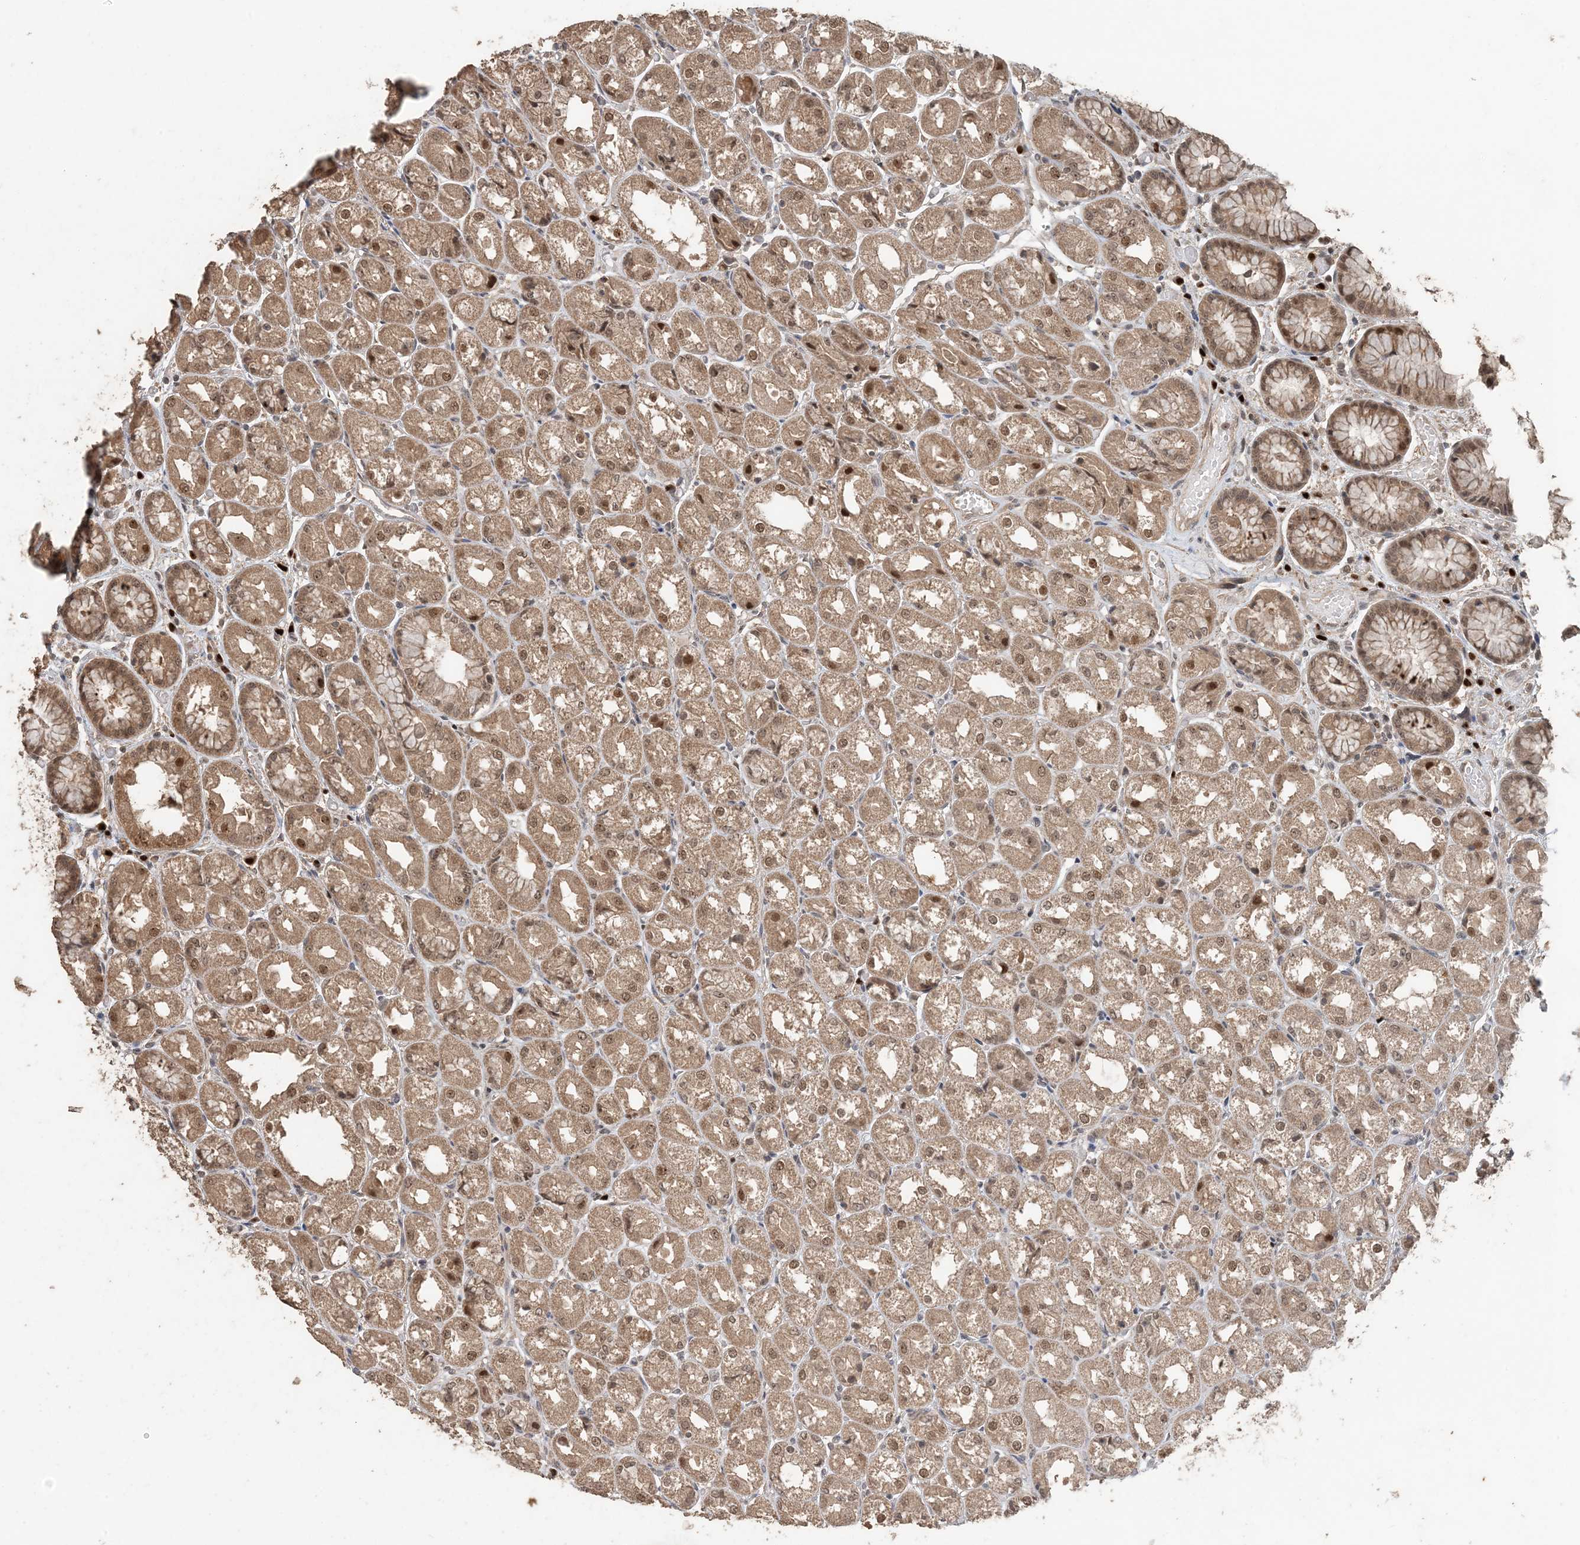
{"staining": {"intensity": "moderate", "quantity": ">75%", "location": "cytoplasmic/membranous,nuclear"}, "tissue": "stomach", "cell_type": "Glandular cells", "image_type": "normal", "snomed": [{"axis": "morphology", "description": "Normal tissue, NOS"}, {"axis": "topography", "description": "Stomach, upper"}], "caption": "Immunohistochemical staining of benign stomach displays medium levels of moderate cytoplasmic/membranous,nuclear staining in about >75% of glandular cells. Immunohistochemistry stains the protein of interest in brown and the nuclei are stained blue.", "gene": "ATP13A2", "patient": {"sex": "male", "age": 72}}